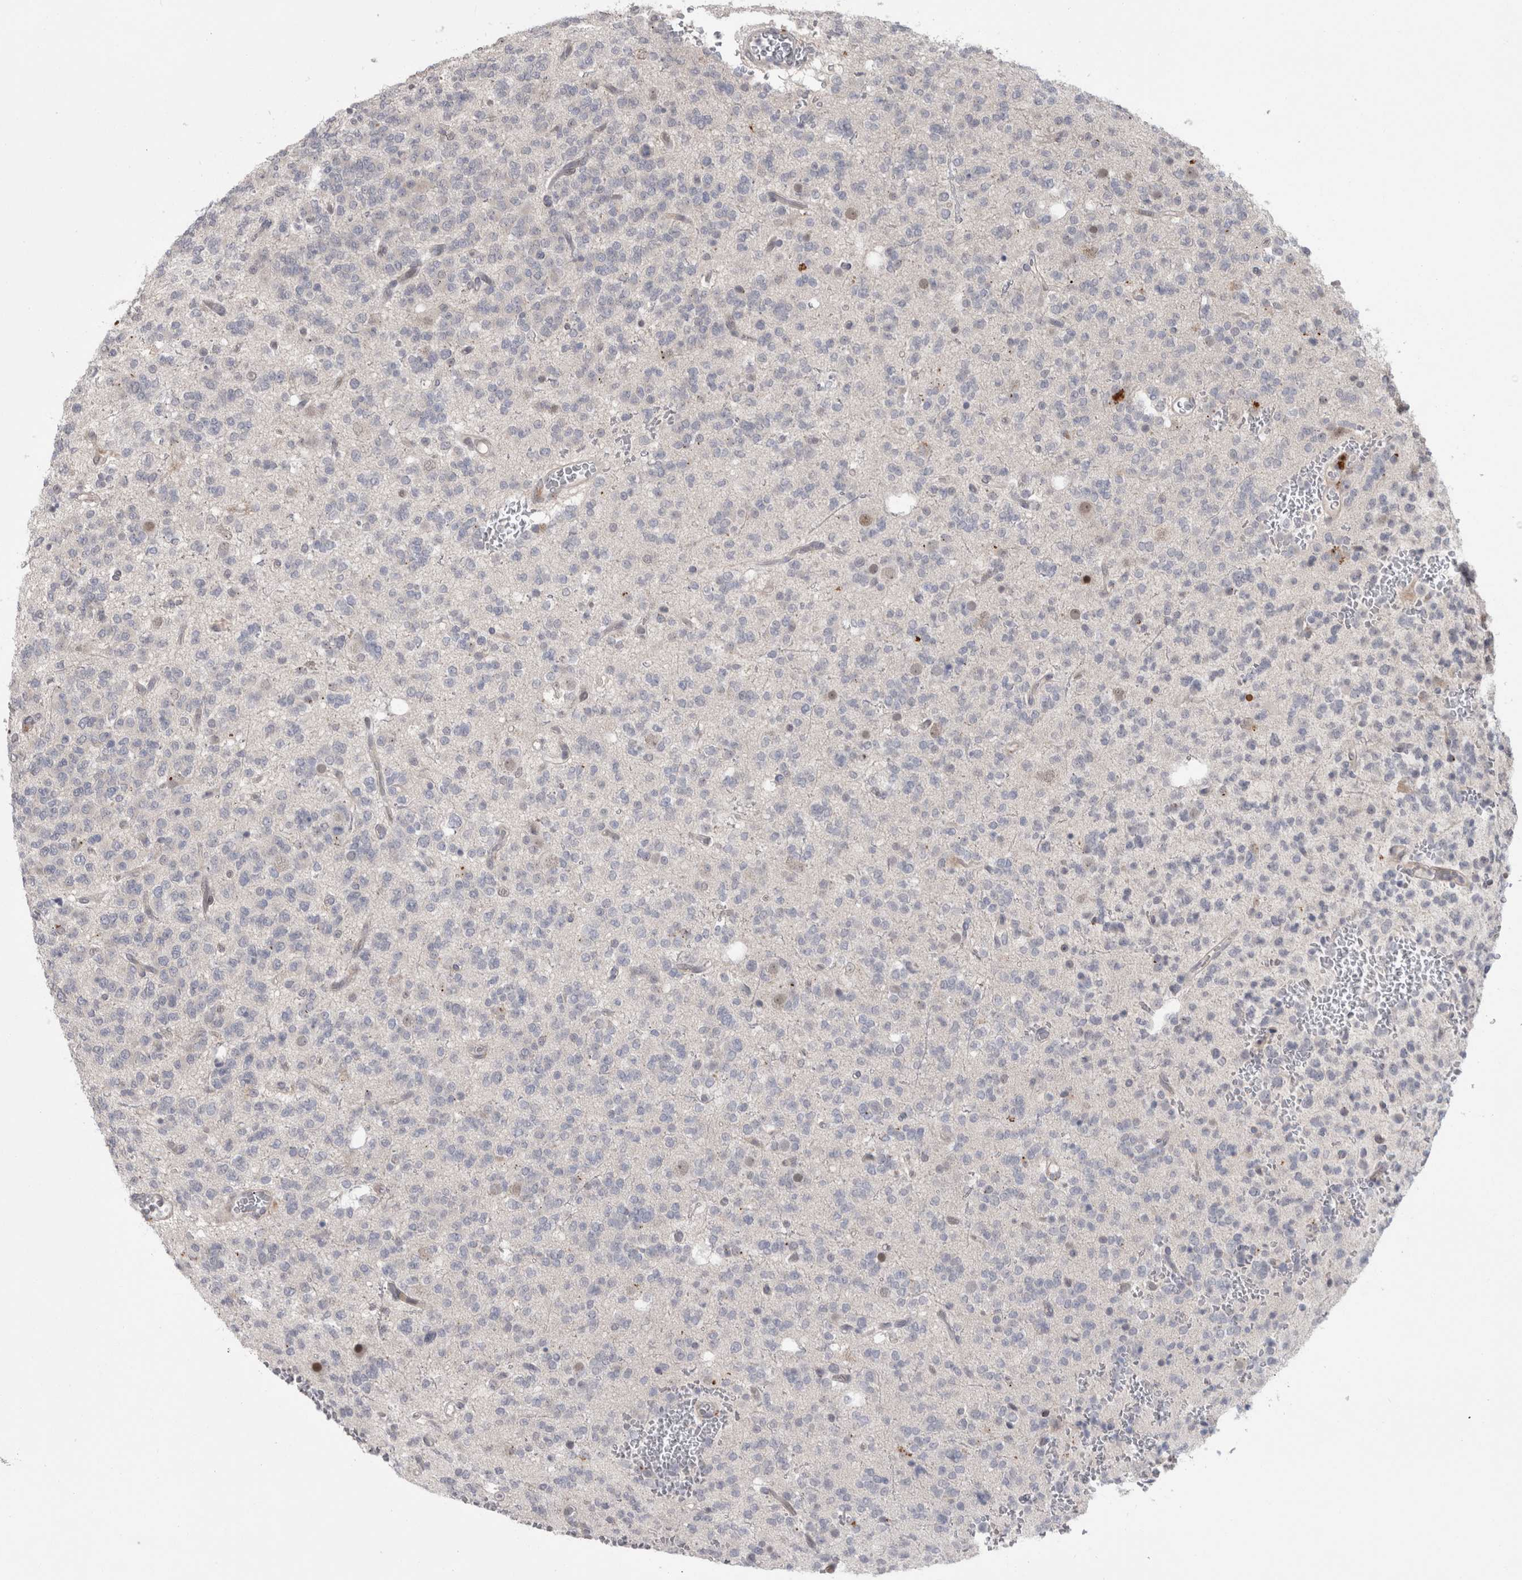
{"staining": {"intensity": "negative", "quantity": "none", "location": "none"}, "tissue": "glioma", "cell_type": "Tumor cells", "image_type": "cancer", "snomed": [{"axis": "morphology", "description": "Glioma, malignant, Low grade"}, {"axis": "topography", "description": "Brain"}], "caption": "Immunohistochemical staining of human low-grade glioma (malignant) demonstrates no significant expression in tumor cells.", "gene": "MTBP", "patient": {"sex": "male", "age": 38}}